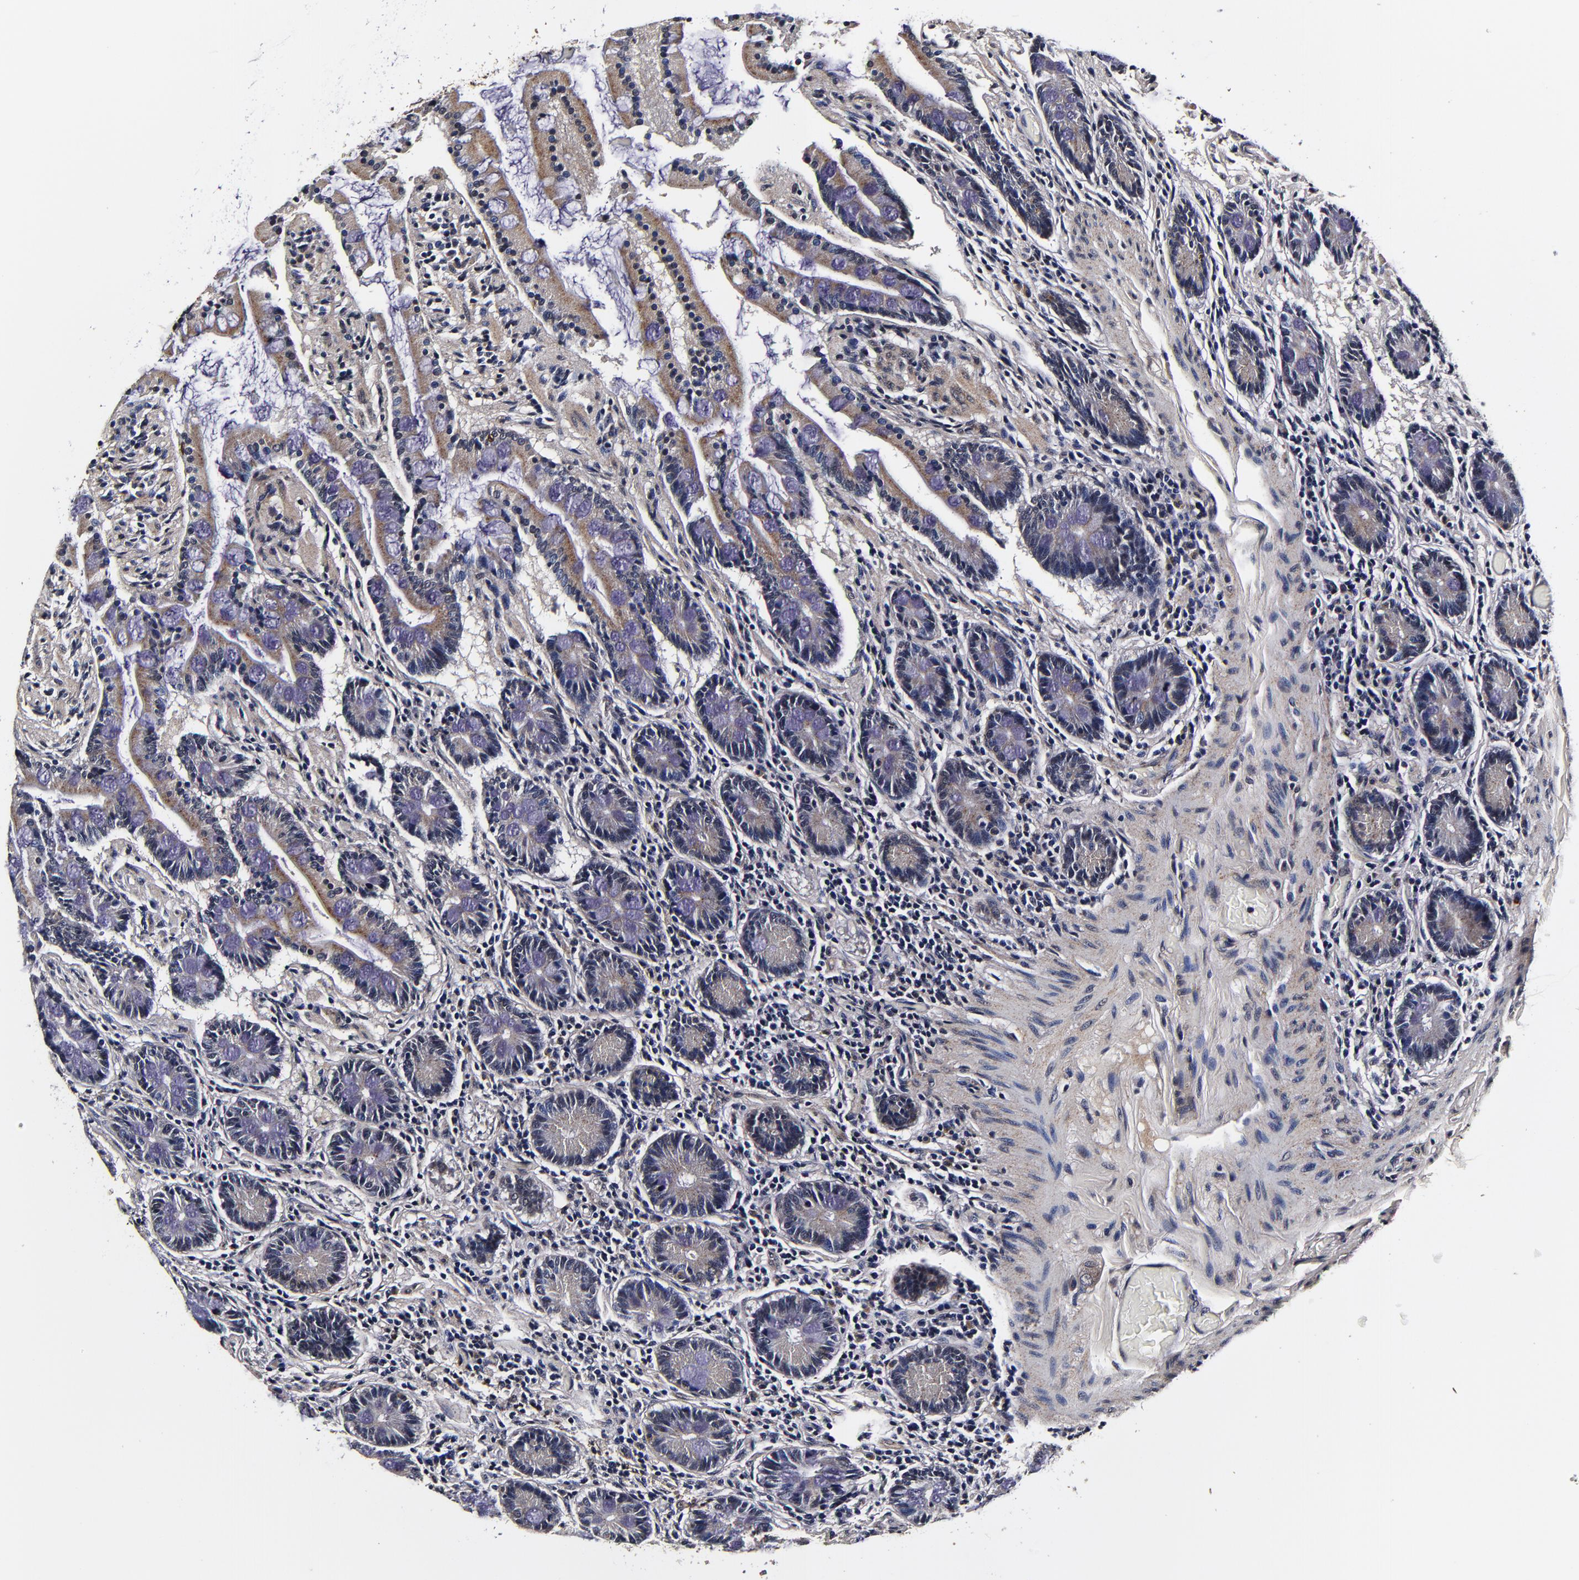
{"staining": {"intensity": "moderate", "quantity": "25%-75%", "location": "cytoplasmic/membranous"}, "tissue": "small intestine", "cell_type": "Glandular cells", "image_type": "normal", "snomed": [{"axis": "morphology", "description": "Normal tissue, NOS"}, {"axis": "topography", "description": "Small intestine"}], "caption": "A histopathology image of human small intestine stained for a protein shows moderate cytoplasmic/membranous brown staining in glandular cells. (DAB (3,3'-diaminobenzidine) IHC, brown staining for protein, blue staining for nuclei).", "gene": "MMP15", "patient": {"sex": "male", "age": 41}}